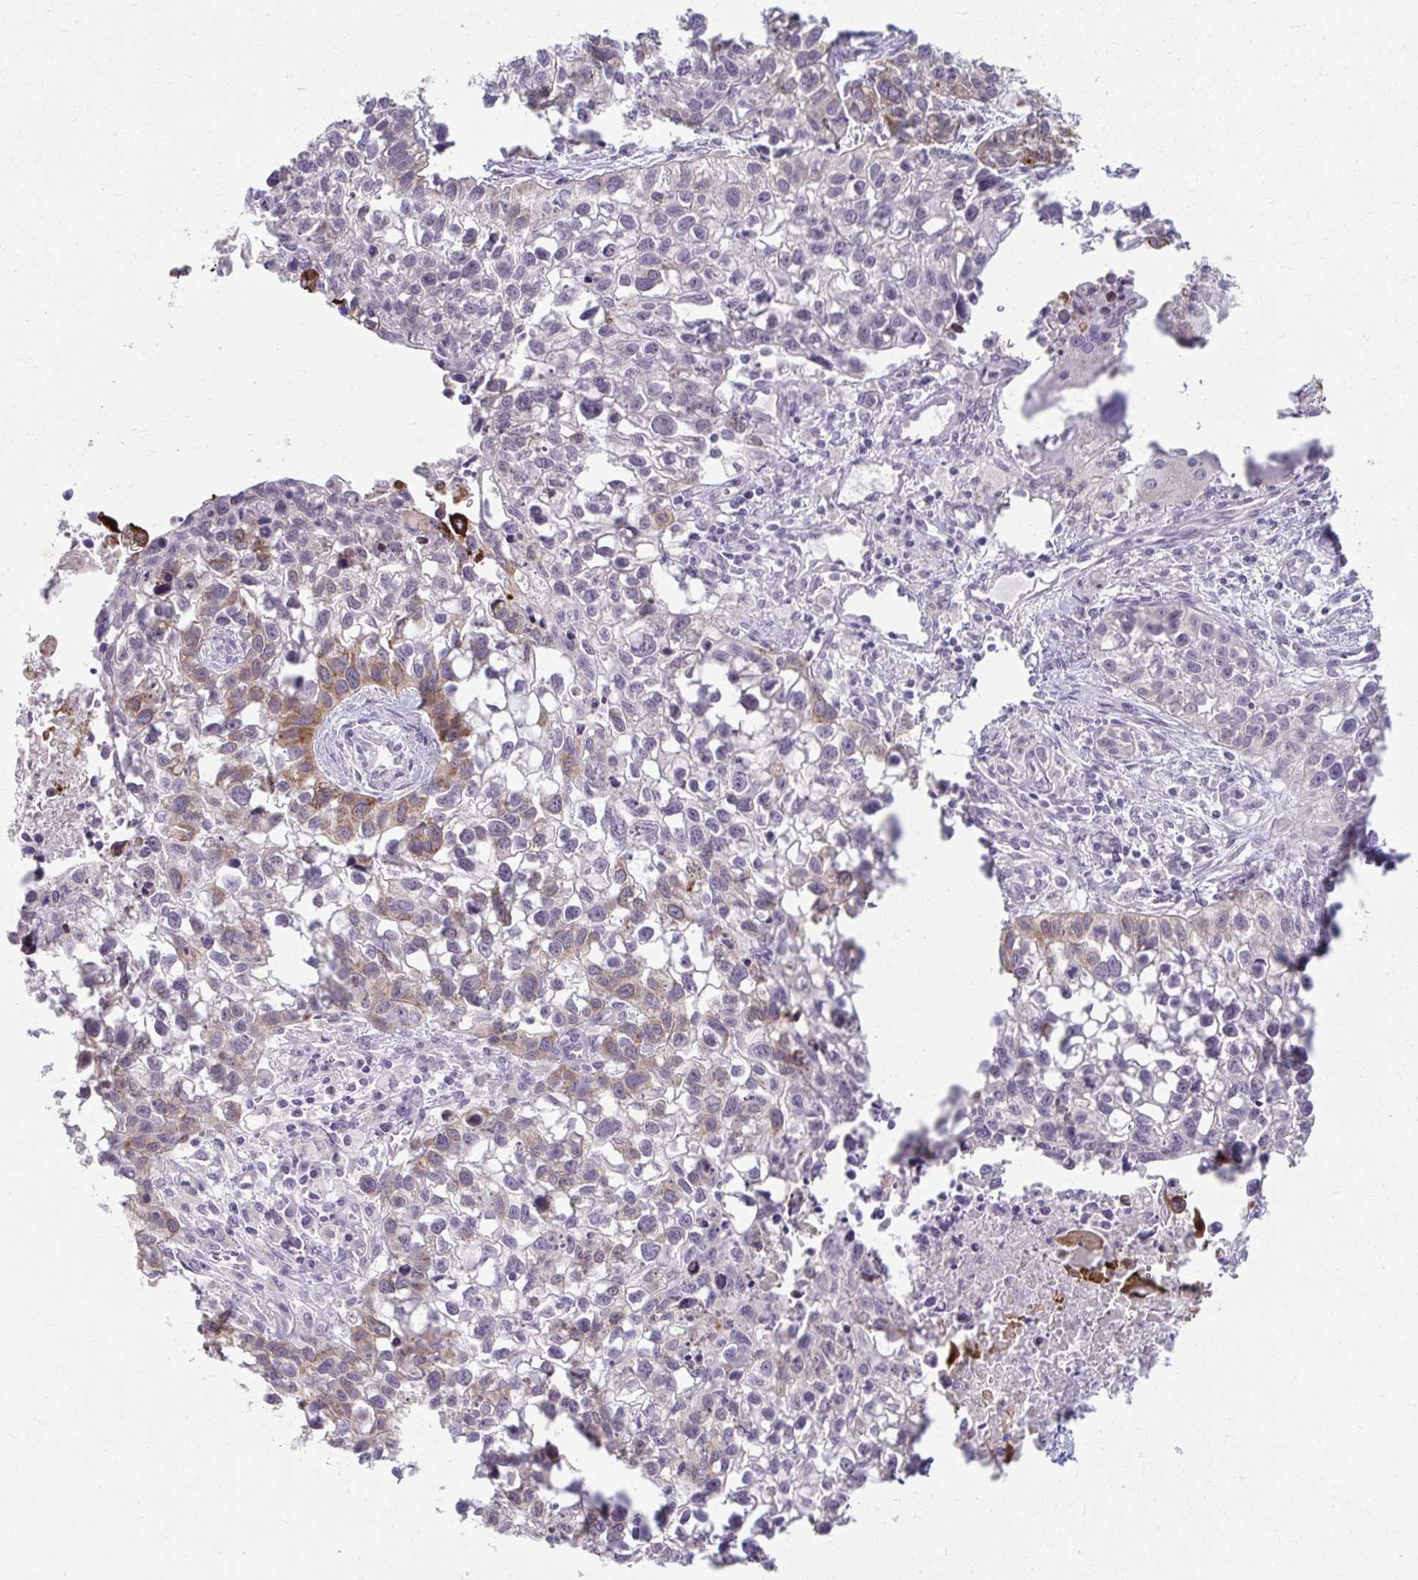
{"staining": {"intensity": "moderate", "quantity": "25%-75%", "location": "cytoplasmic/membranous"}, "tissue": "lung cancer", "cell_type": "Tumor cells", "image_type": "cancer", "snomed": [{"axis": "morphology", "description": "Squamous cell carcinoma, NOS"}, {"axis": "topography", "description": "Lung"}], "caption": "The image displays a brown stain indicating the presence of a protein in the cytoplasmic/membranous of tumor cells in lung cancer. Using DAB (3,3'-diaminobenzidine) (brown) and hematoxylin (blue) stains, captured at high magnification using brightfield microscopy.", "gene": "UGT3A2", "patient": {"sex": "male", "age": 74}}